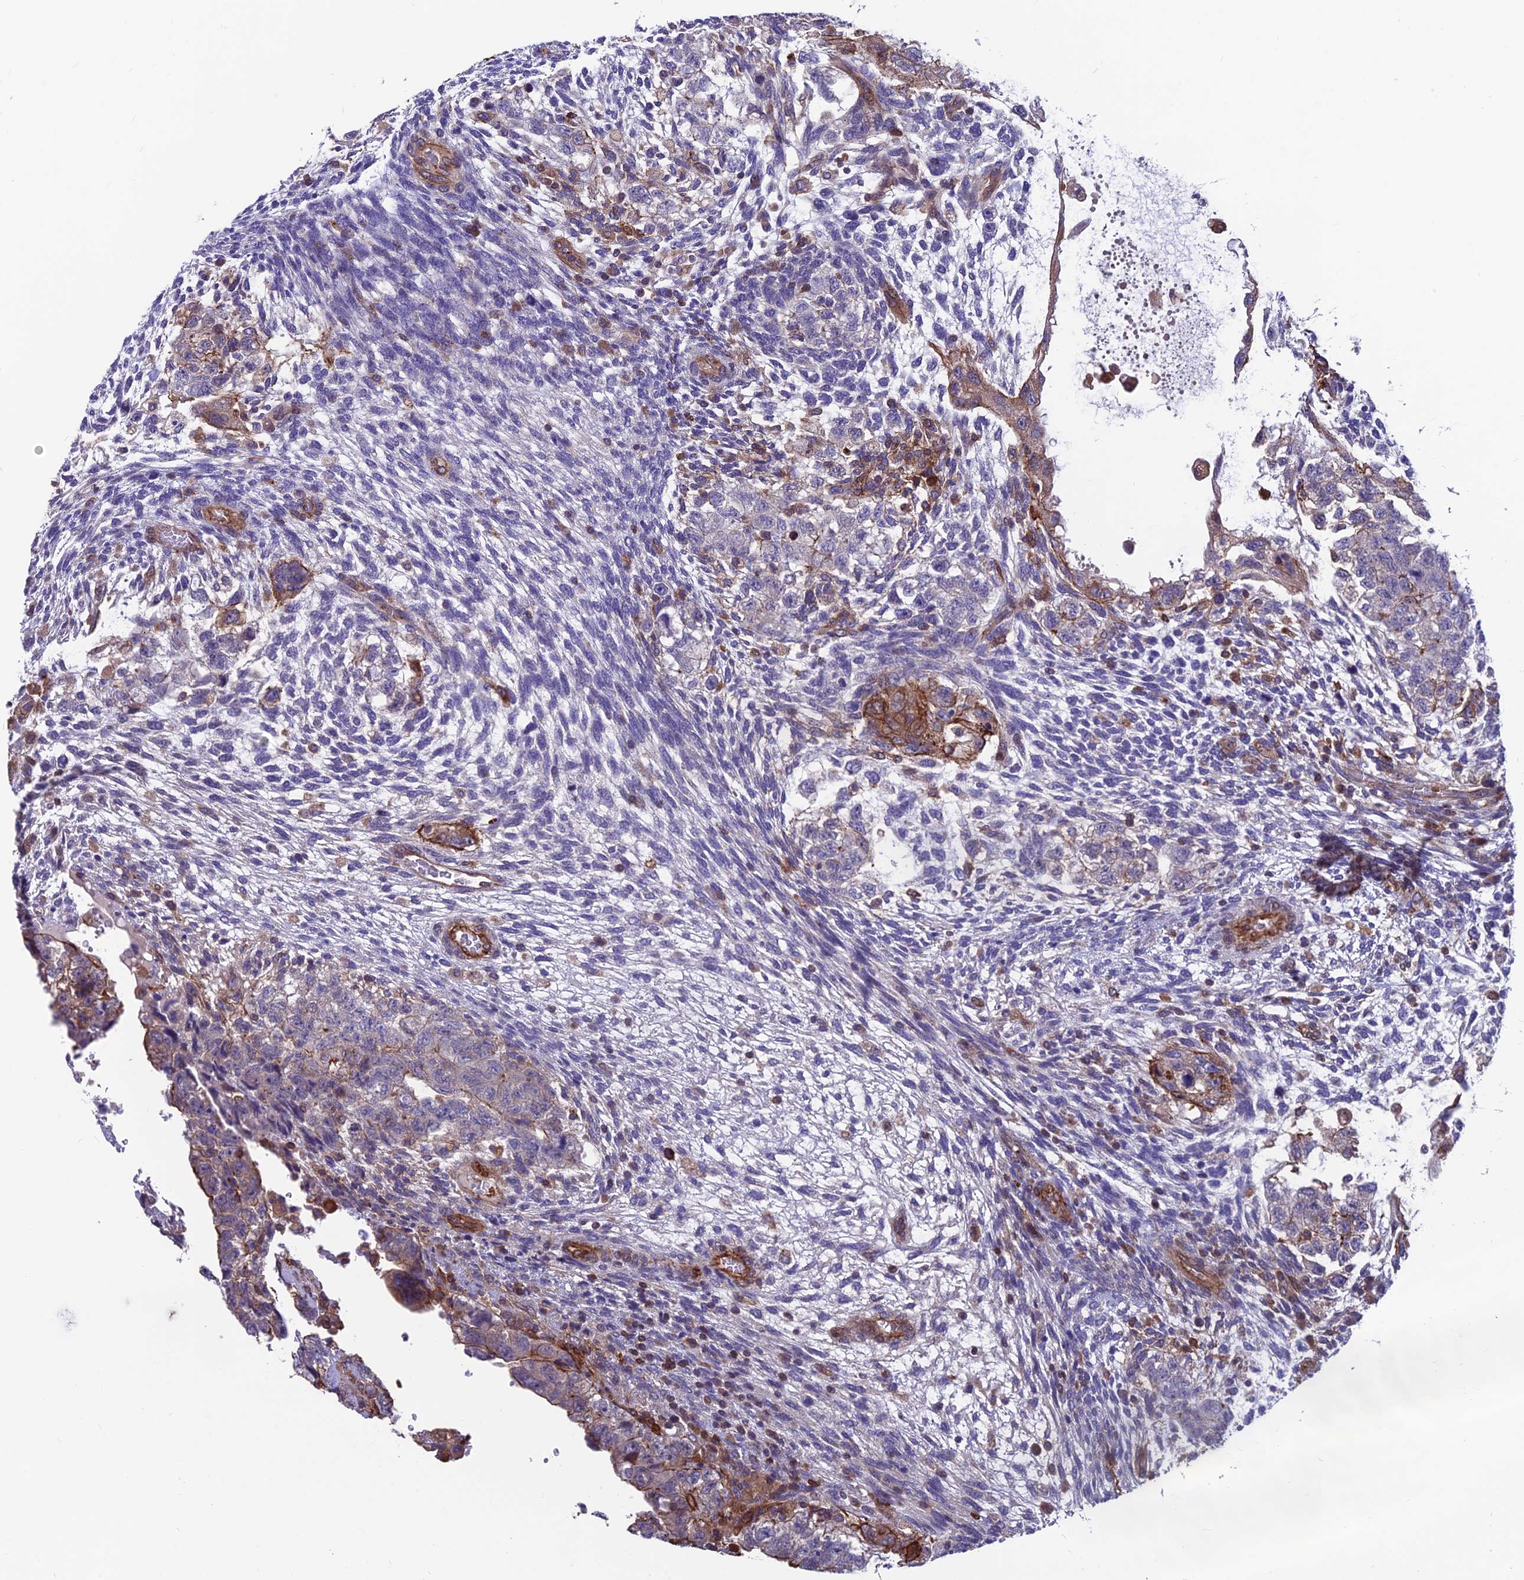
{"staining": {"intensity": "negative", "quantity": "none", "location": "none"}, "tissue": "testis cancer", "cell_type": "Tumor cells", "image_type": "cancer", "snomed": [{"axis": "morphology", "description": "Normal tissue, NOS"}, {"axis": "morphology", "description": "Carcinoma, Embryonal, NOS"}, {"axis": "topography", "description": "Testis"}], "caption": "Immunohistochemical staining of human embryonal carcinoma (testis) demonstrates no significant staining in tumor cells.", "gene": "RTN4RL1", "patient": {"sex": "male", "age": 36}}